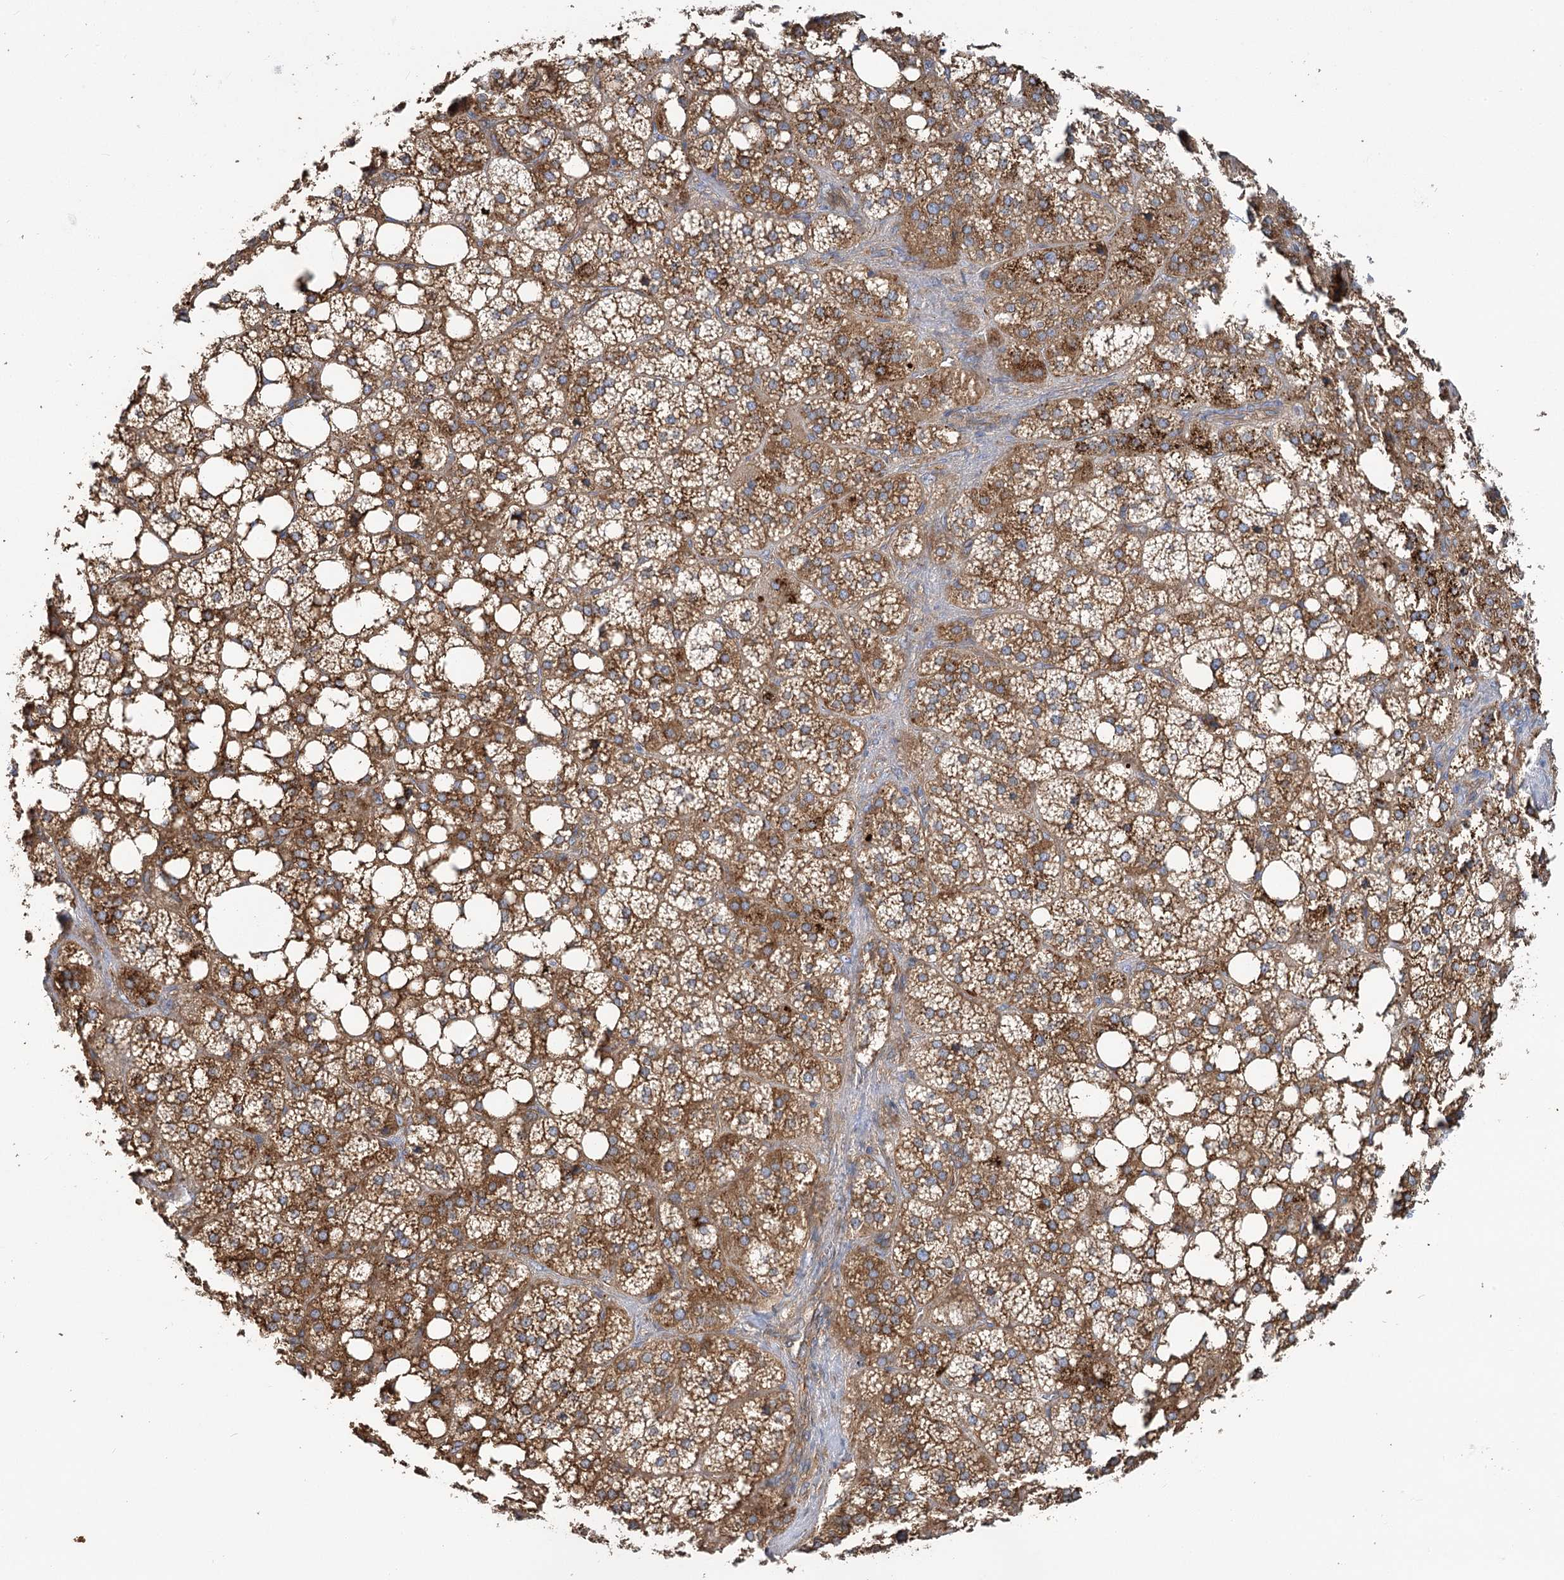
{"staining": {"intensity": "strong", "quantity": ">75%", "location": "cytoplasmic/membranous"}, "tissue": "adrenal gland", "cell_type": "Glandular cells", "image_type": "normal", "snomed": [{"axis": "morphology", "description": "Normal tissue, NOS"}, {"axis": "topography", "description": "Adrenal gland"}], "caption": "IHC of unremarkable adrenal gland demonstrates high levels of strong cytoplasmic/membranous expression in approximately >75% of glandular cells. (DAB IHC with brightfield microscopy, high magnification).", "gene": "GUSB", "patient": {"sex": "female", "age": 59}}